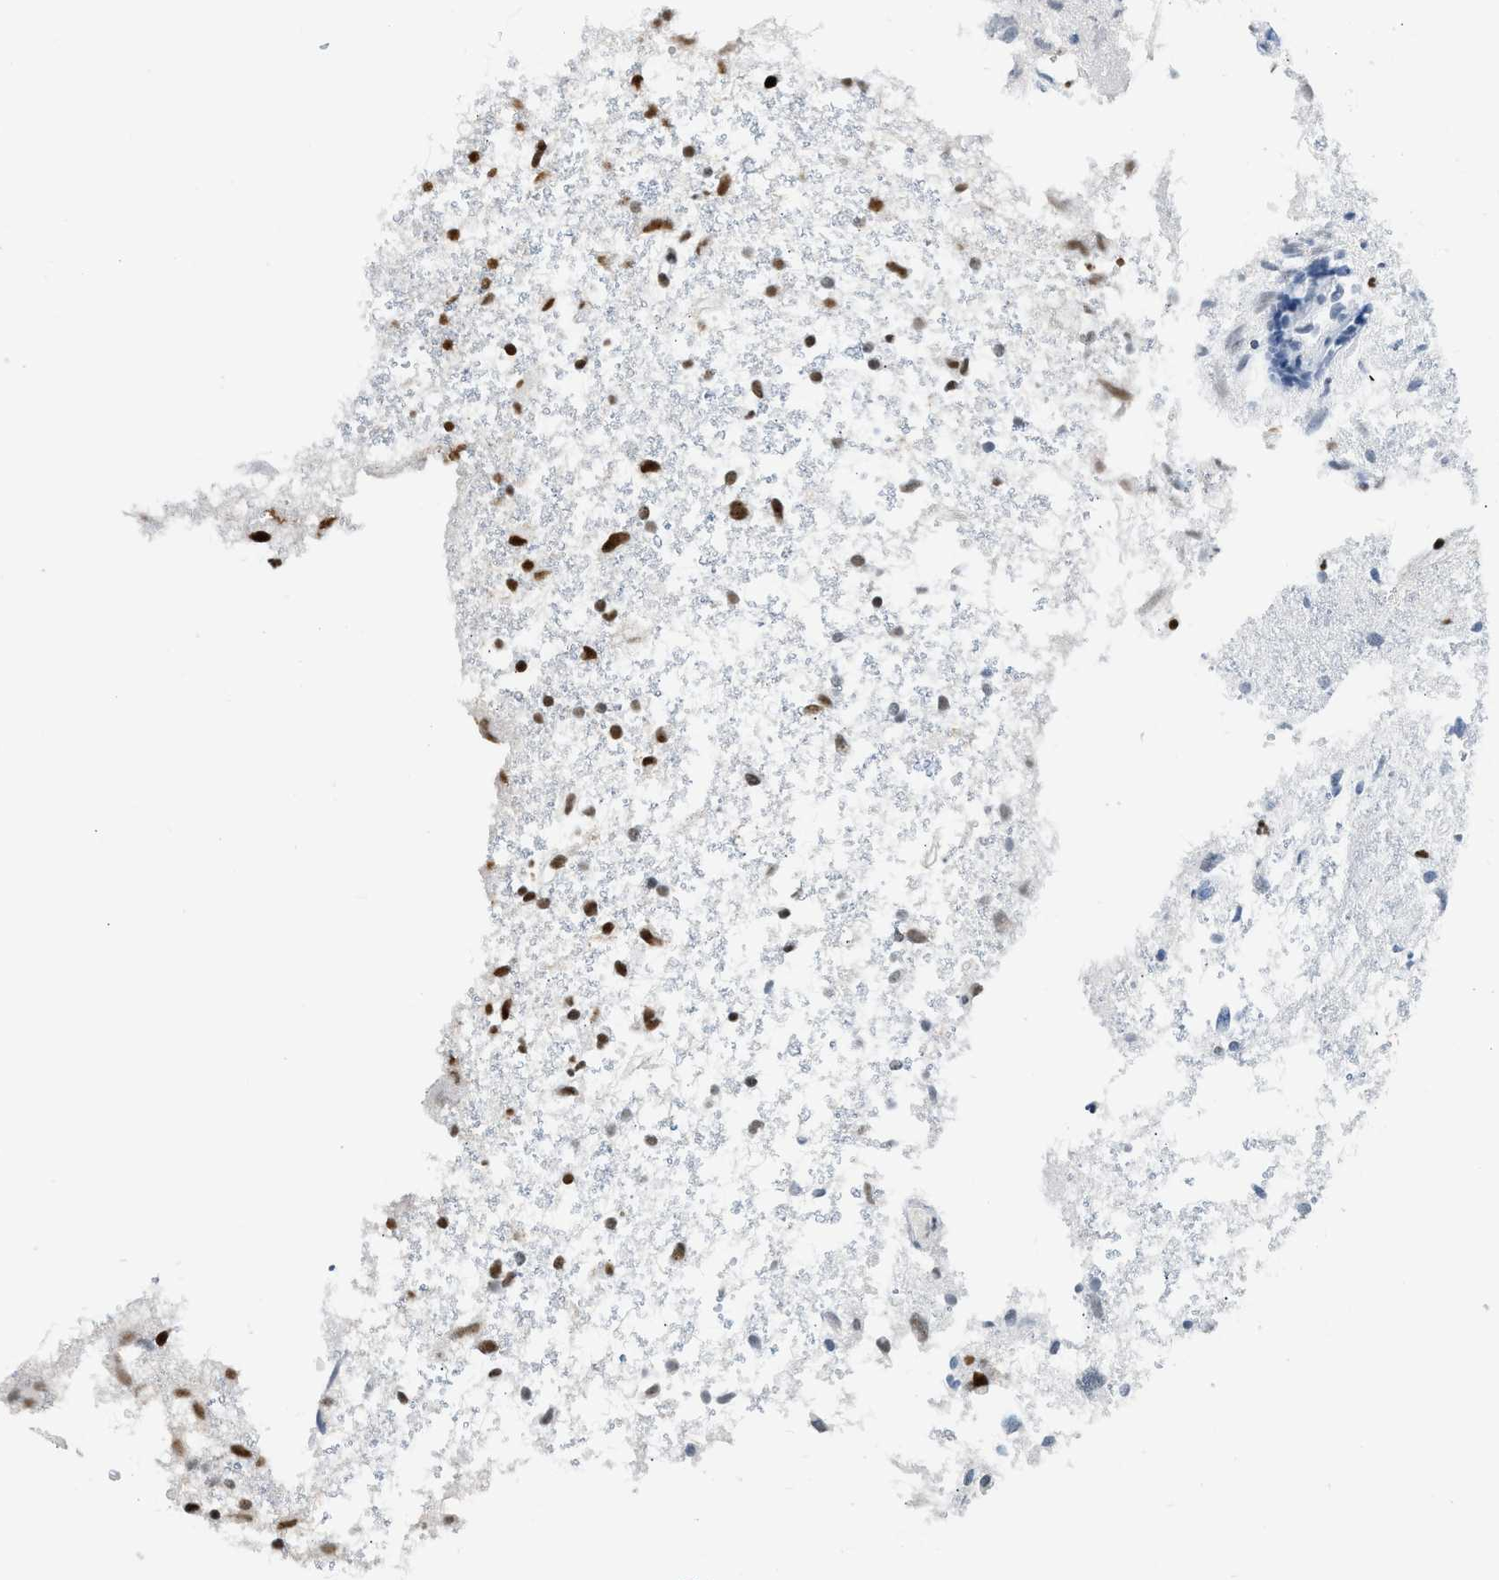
{"staining": {"intensity": "strong", "quantity": "<25%", "location": "nuclear"}, "tissue": "glioma", "cell_type": "Tumor cells", "image_type": "cancer", "snomed": [{"axis": "morphology", "description": "Glioma, malignant, High grade"}, {"axis": "topography", "description": "Brain"}], "caption": "Human malignant glioma (high-grade) stained with a protein marker reveals strong staining in tumor cells.", "gene": "PIF1", "patient": {"sex": "female", "age": 59}}